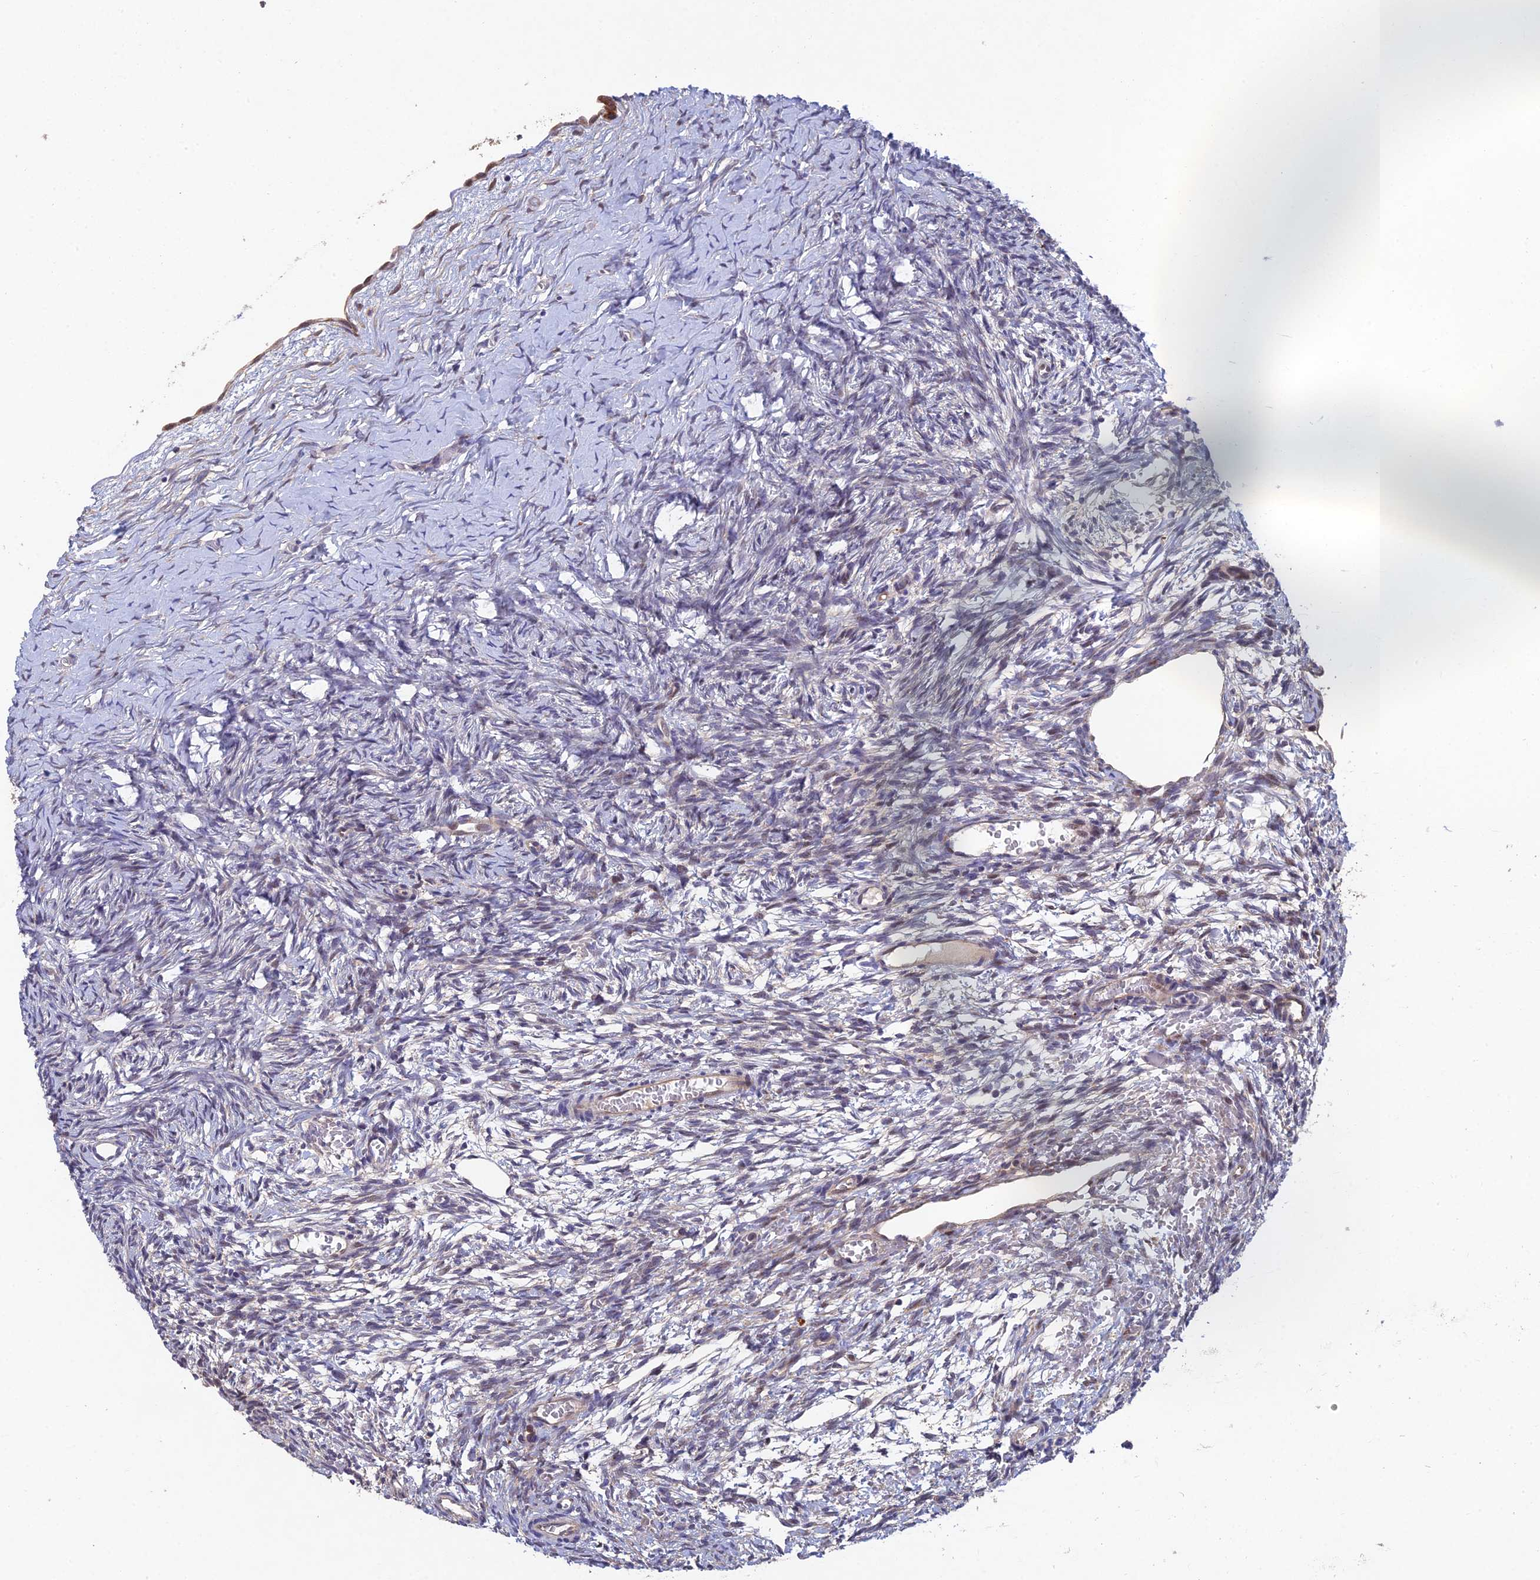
{"staining": {"intensity": "weak", "quantity": ">75%", "location": "cytoplasmic/membranous"}, "tissue": "ovary", "cell_type": "Follicle cells", "image_type": "normal", "snomed": [{"axis": "morphology", "description": "Normal tissue, NOS"}, {"axis": "topography", "description": "Ovary"}], "caption": "An image of human ovary stained for a protein shows weak cytoplasmic/membranous brown staining in follicle cells. The protein of interest is shown in brown color, while the nuclei are stained blue.", "gene": "NSMCE1", "patient": {"sex": "female", "age": 39}}